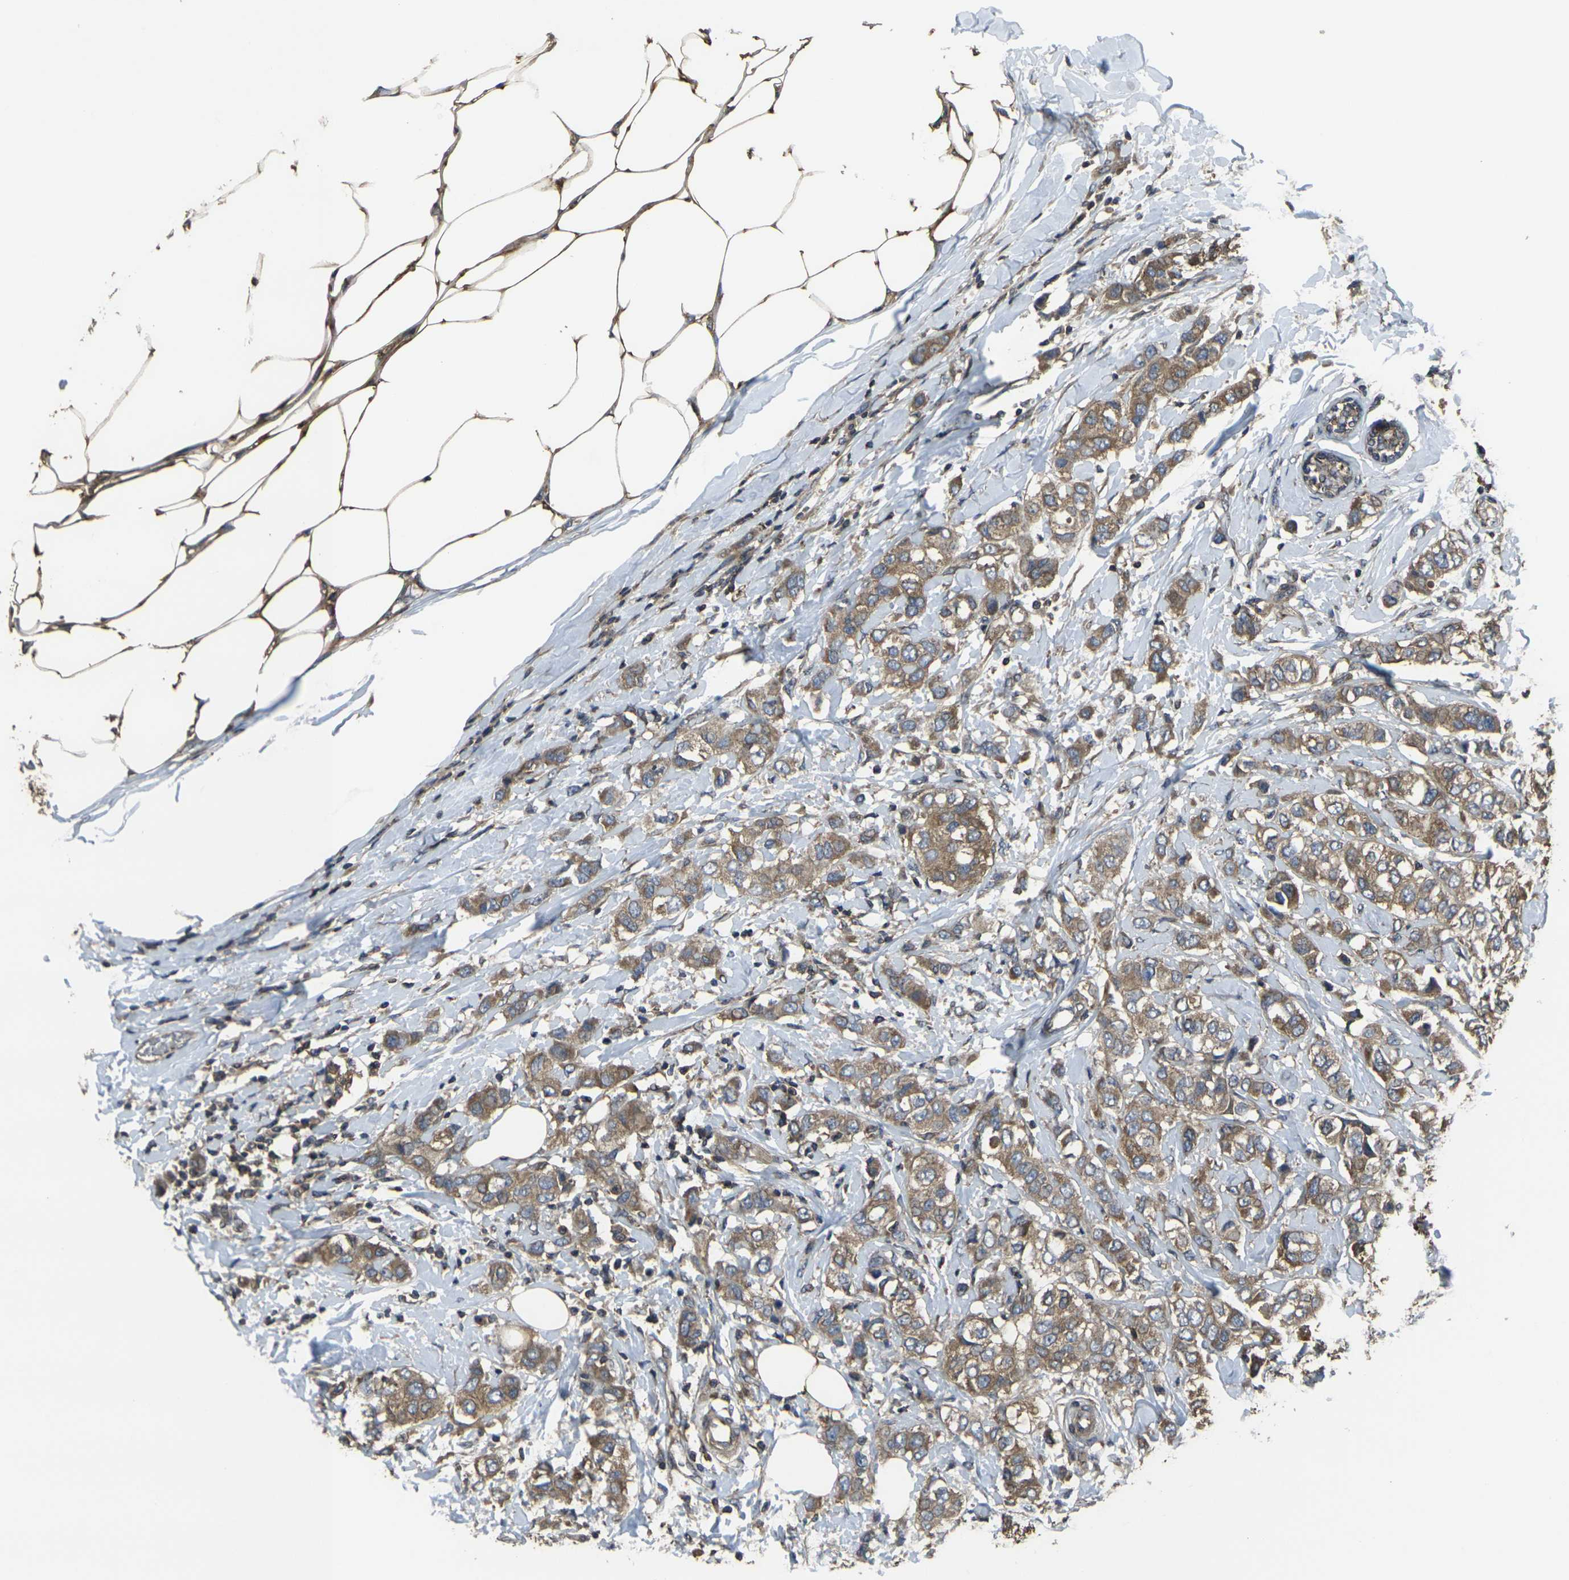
{"staining": {"intensity": "moderate", "quantity": ">75%", "location": "cytoplasmic/membranous"}, "tissue": "breast cancer", "cell_type": "Tumor cells", "image_type": "cancer", "snomed": [{"axis": "morphology", "description": "Duct carcinoma"}, {"axis": "topography", "description": "Breast"}], "caption": "A brown stain highlights moderate cytoplasmic/membranous positivity of a protein in breast cancer (intraductal carcinoma) tumor cells.", "gene": "PRKACB", "patient": {"sex": "female", "age": 50}}